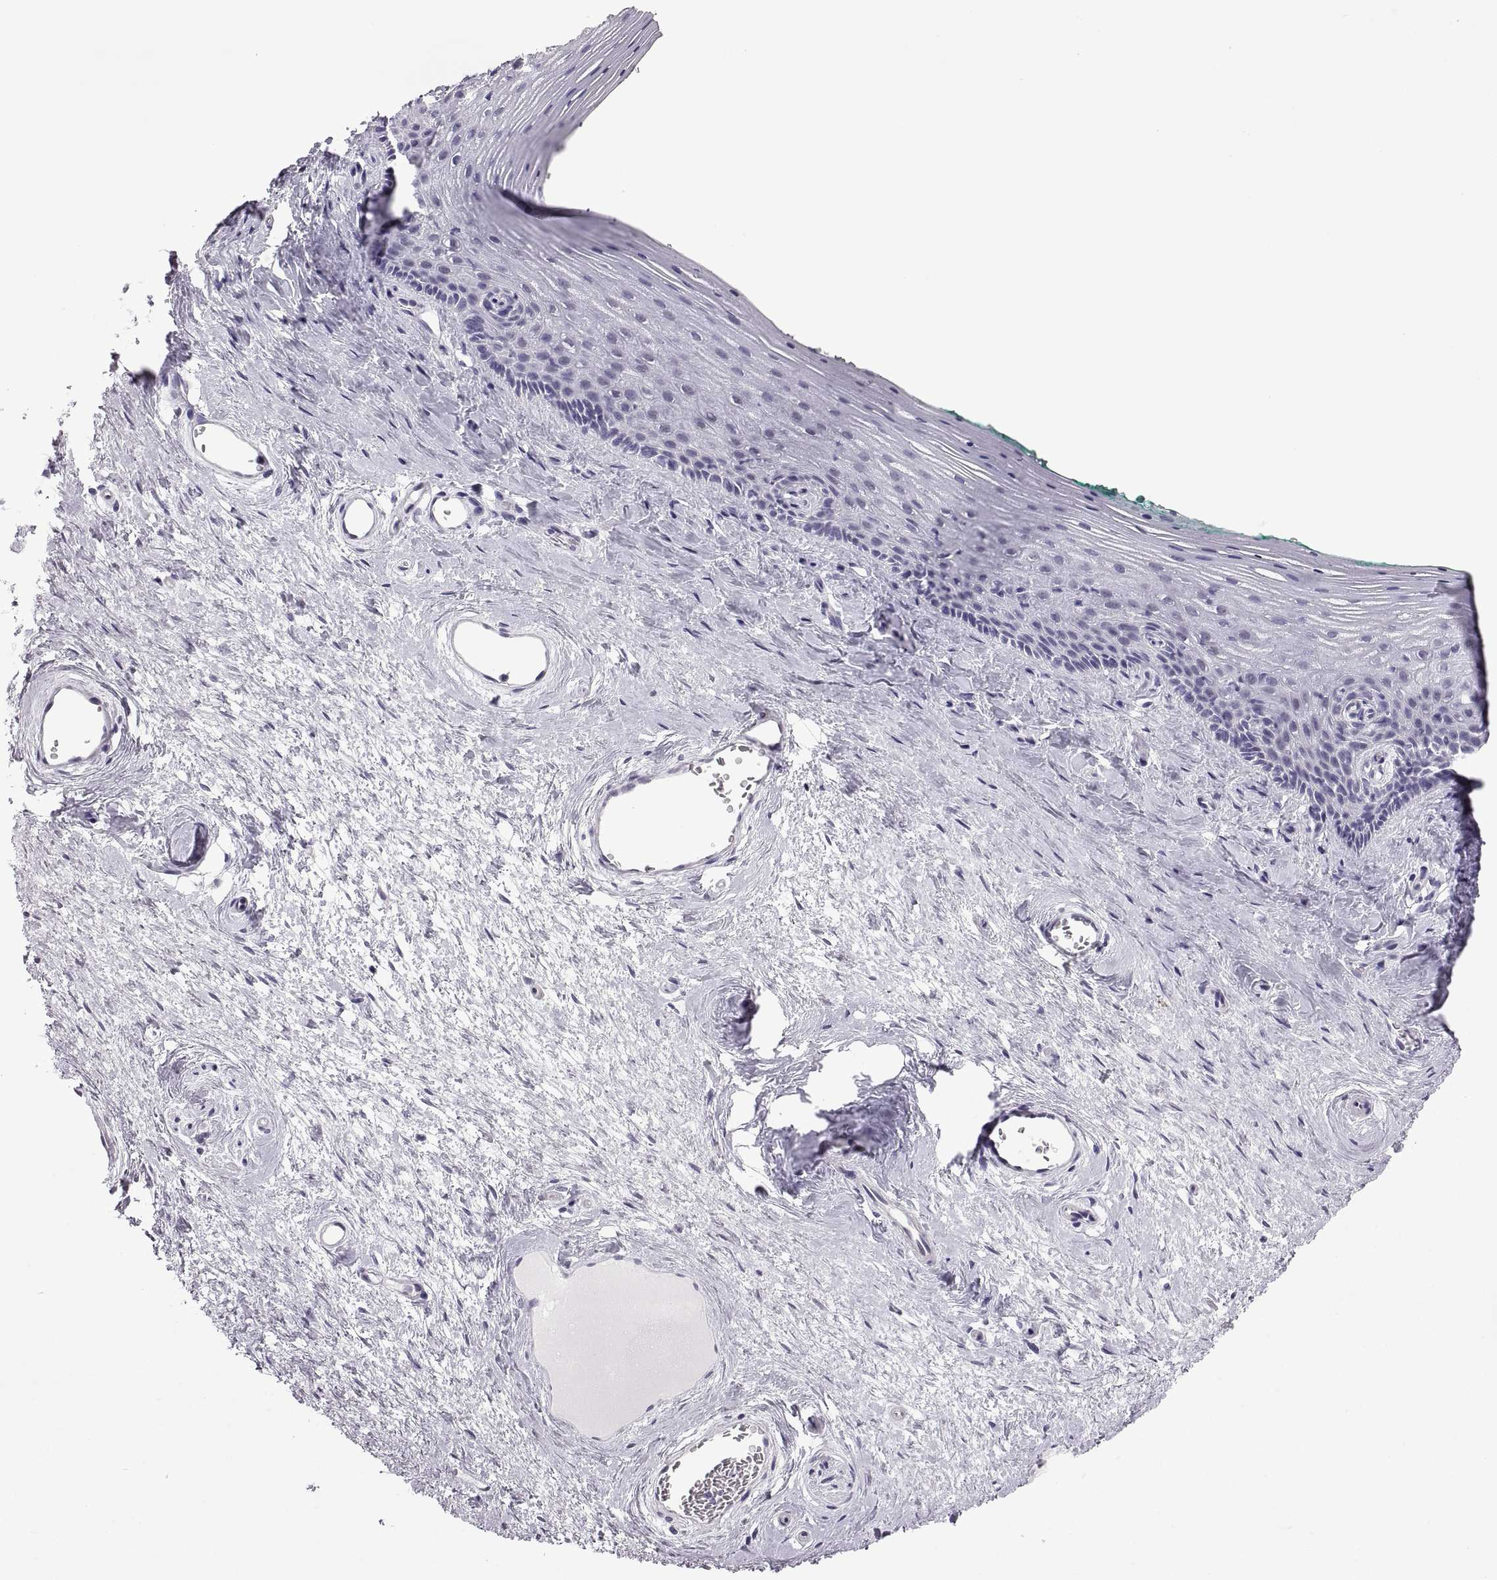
{"staining": {"intensity": "negative", "quantity": "none", "location": "none"}, "tissue": "vagina", "cell_type": "Squamous epithelial cells", "image_type": "normal", "snomed": [{"axis": "morphology", "description": "Normal tissue, NOS"}, {"axis": "topography", "description": "Vagina"}], "caption": "Normal vagina was stained to show a protein in brown. There is no significant staining in squamous epithelial cells. The staining was performed using DAB to visualize the protein expression in brown, while the nuclei were stained in blue with hematoxylin (Magnification: 20x).", "gene": "FAM170A", "patient": {"sex": "female", "age": 45}}